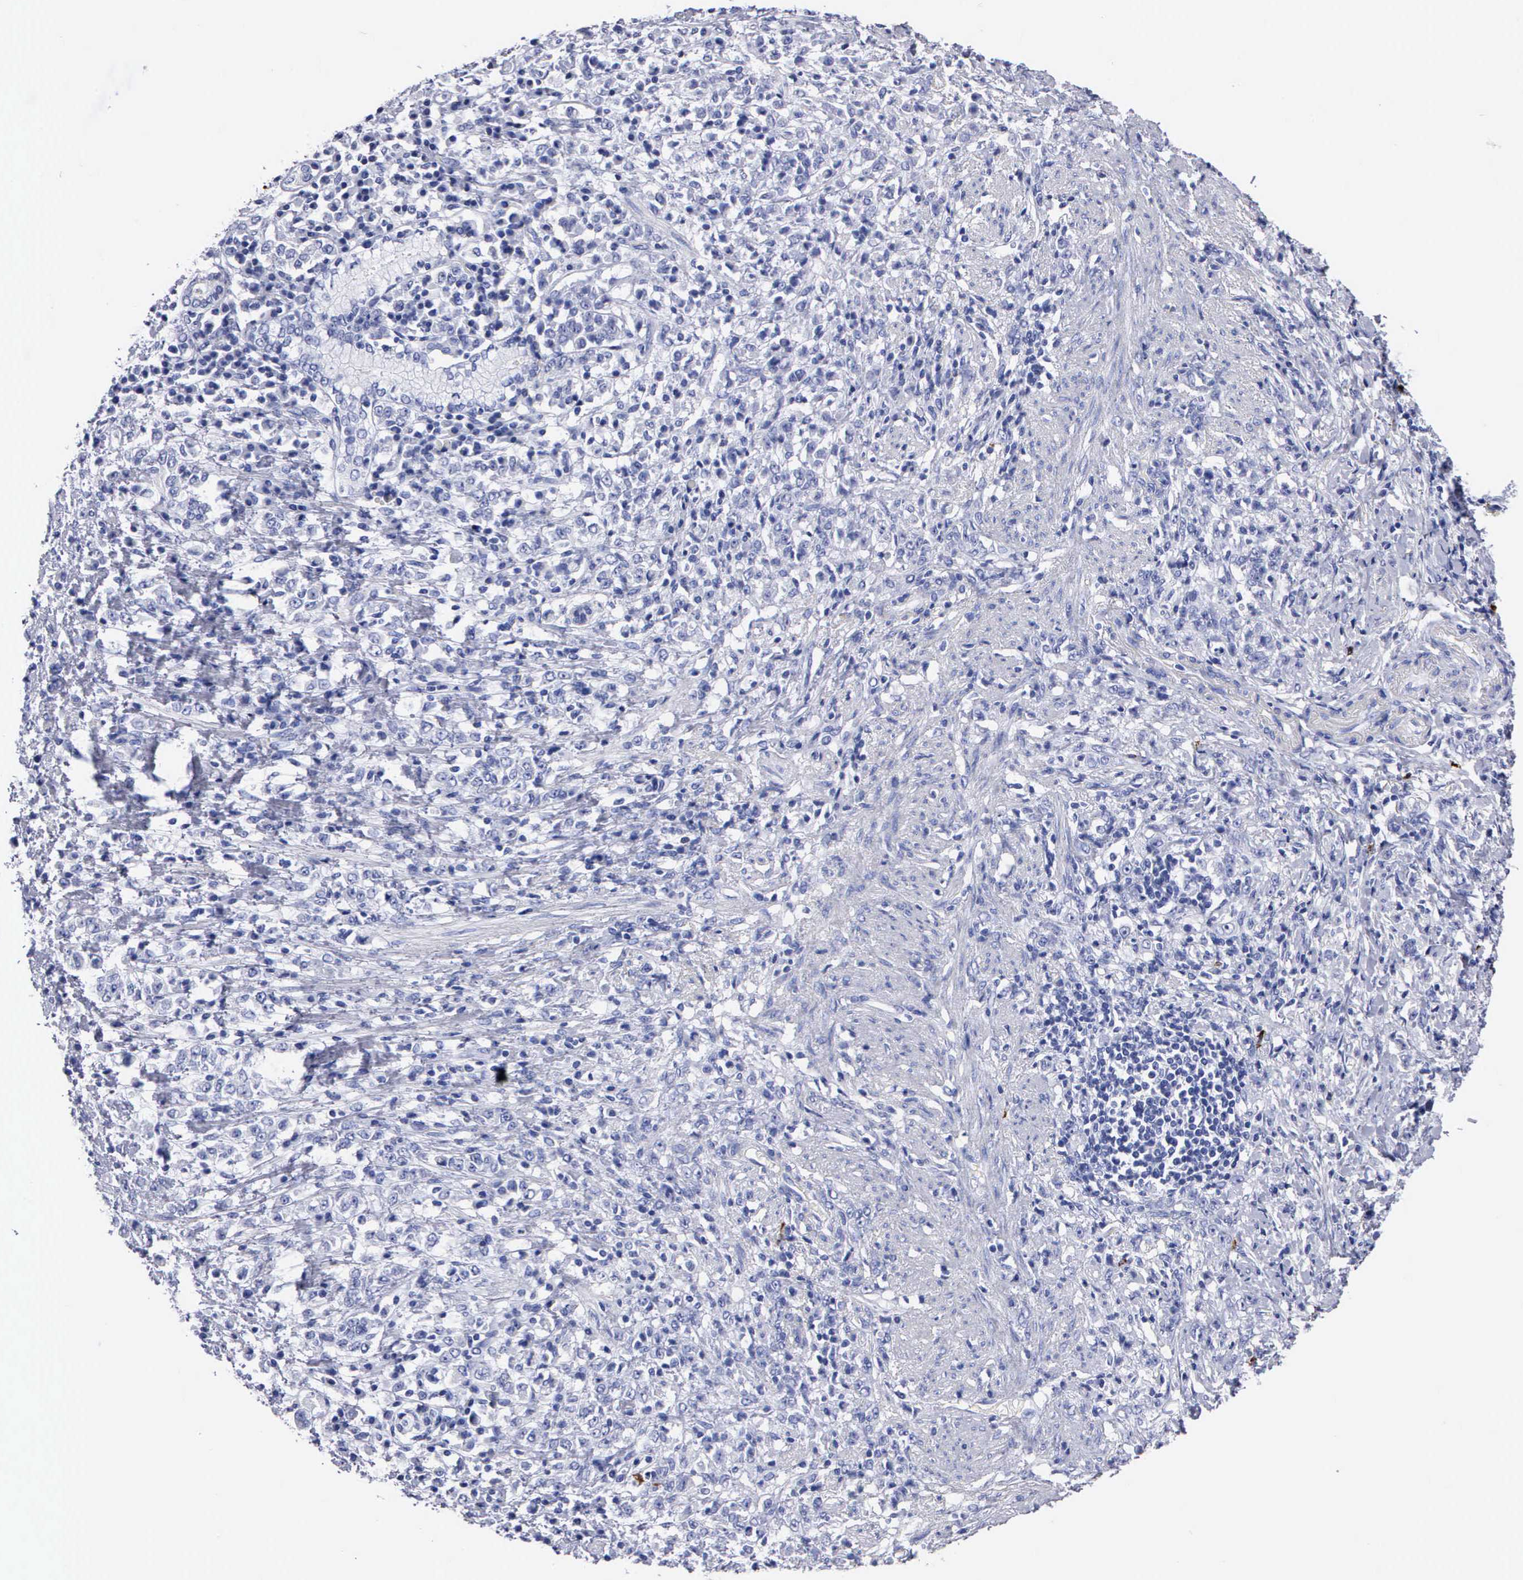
{"staining": {"intensity": "negative", "quantity": "none", "location": "none"}, "tissue": "stomach cancer", "cell_type": "Tumor cells", "image_type": "cancer", "snomed": [{"axis": "morphology", "description": "Adenocarcinoma, NOS"}, {"axis": "topography", "description": "Stomach, lower"}], "caption": "Stomach cancer was stained to show a protein in brown. There is no significant positivity in tumor cells. Brightfield microscopy of immunohistochemistry (IHC) stained with DAB (brown) and hematoxylin (blue), captured at high magnification.", "gene": "CTSG", "patient": {"sex": "male", "age": 88}}